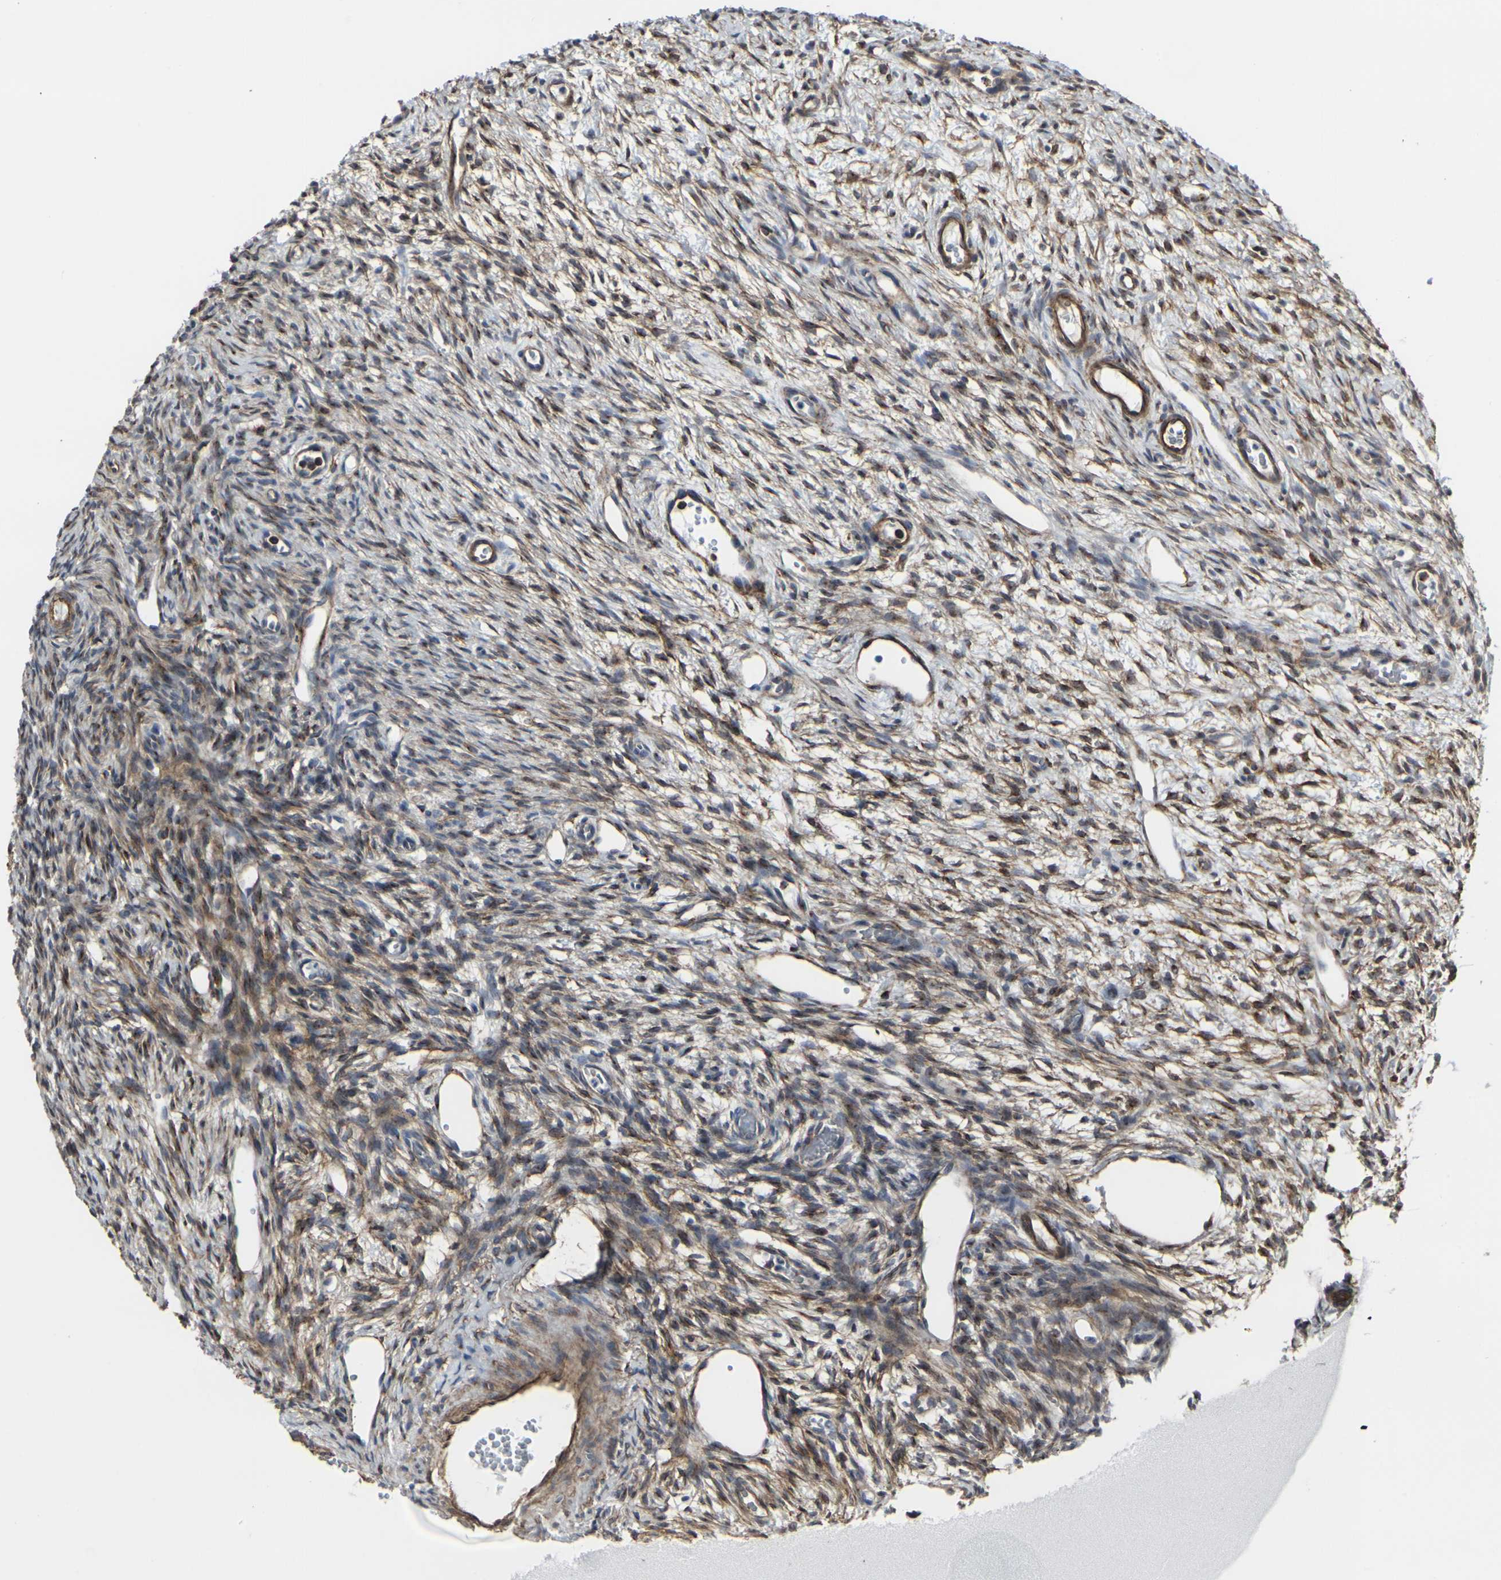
{"staining": {"intensity": "moderate", "quantity": ">75%", "location": "cytoplasmic/membranous"}, "tissue": "ovary", "cell_type": "Ovarian stroma cells", "image_type": "normal", "snomed": [{"axis": "morphology", "description": "Normal tissue, NOS"}, {"axis": "topography", "description": "Ovary"}], "caption": "Ovary stained with immunohistochemistry reveals moderate cytoplasmic/membranous positivity in approximately >75% of ovarian stroma cells. Nuclei are stained in blue.", "gene": "MYOF", "patient": {"sex": "female", "age": 33}}